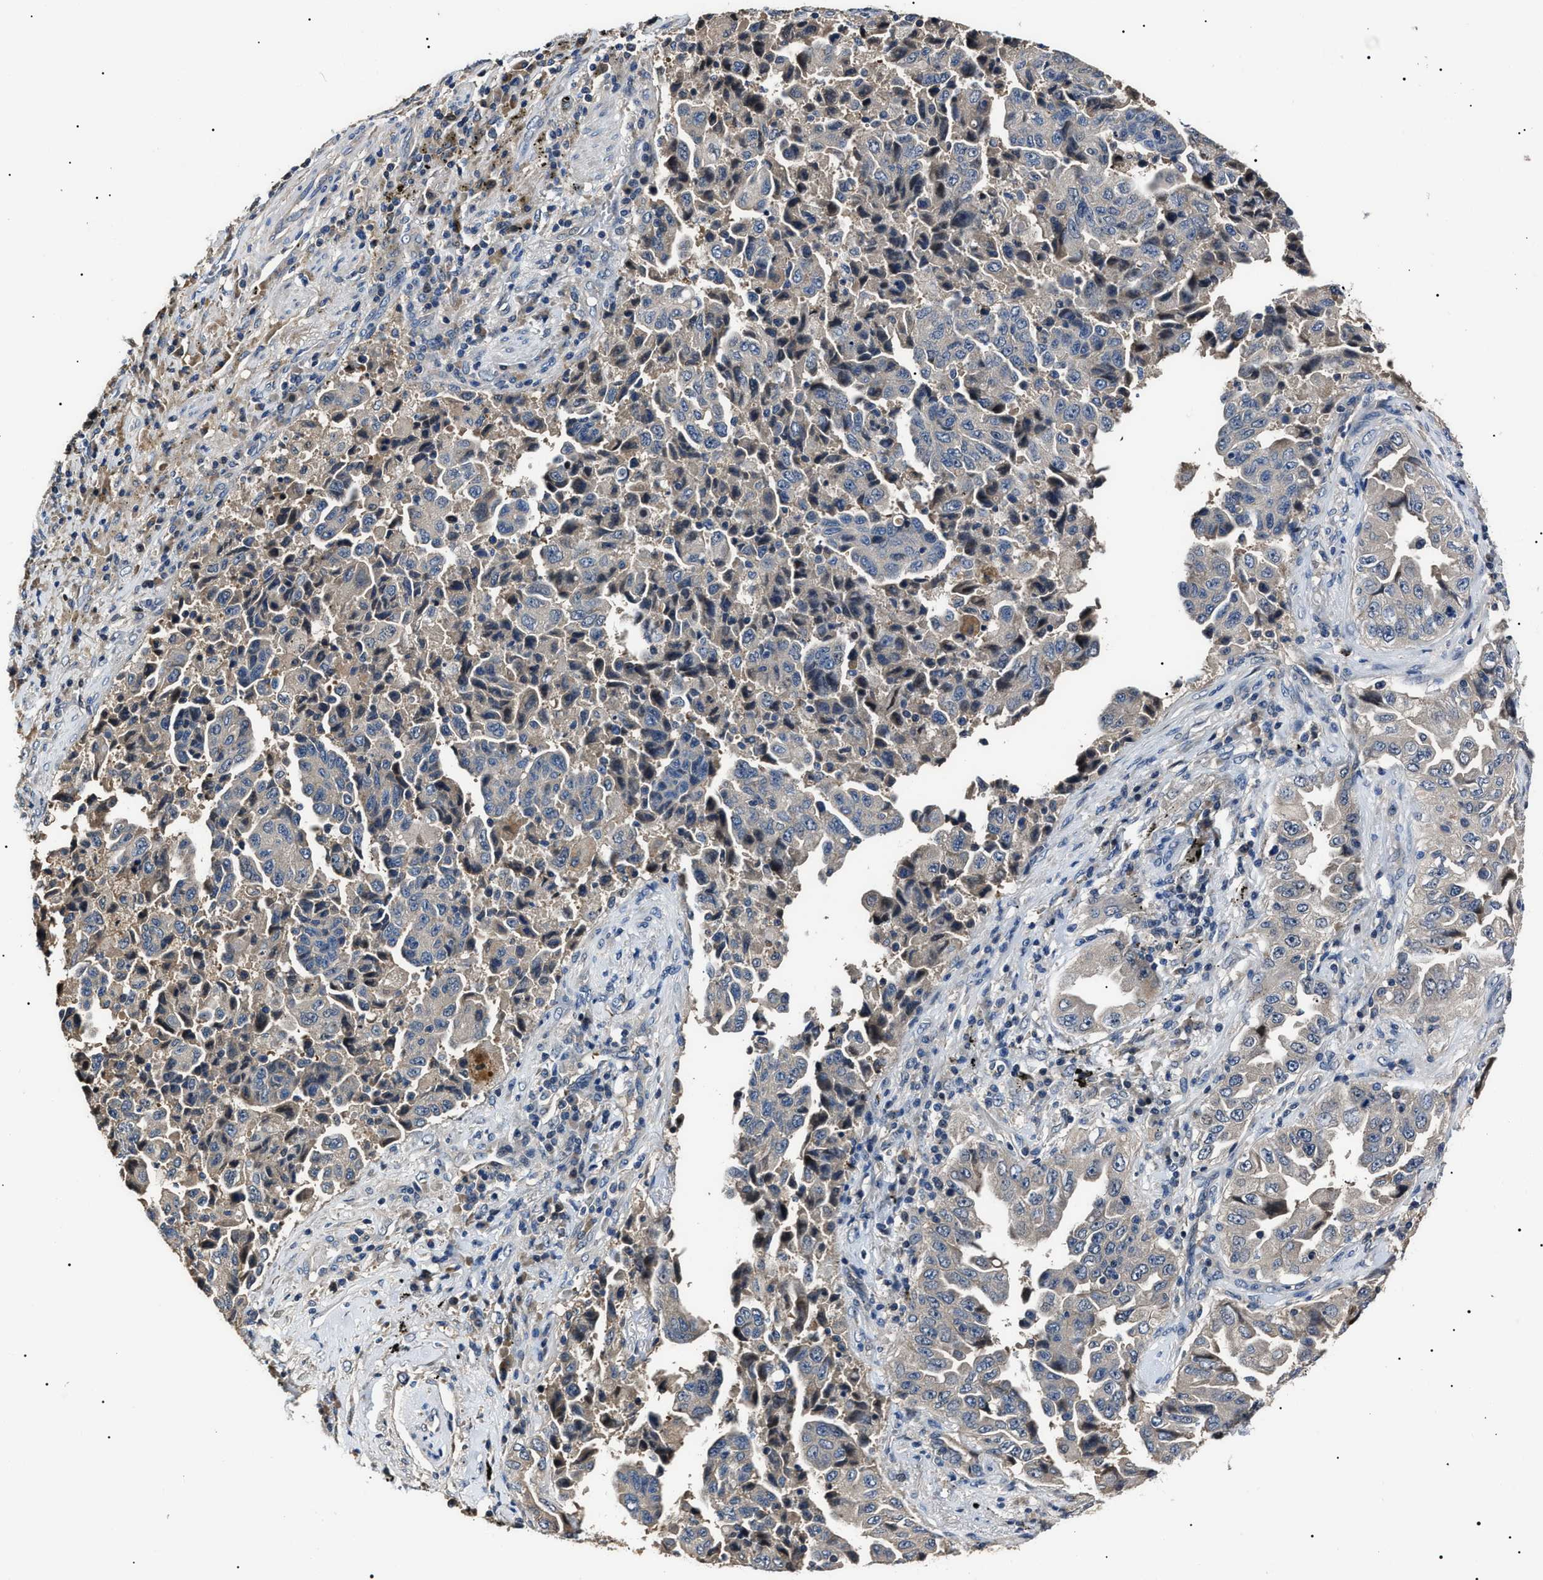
{"staining": {"intensity": "negative", "quantity": "none", "location": "none"}, "tissue": "lung cancer", "cell_type": "Tumor cells", "image_type": "cancer", "snomed": [{"axis": "morphology", "description": "Adenocarcinoma, NOS"}, {"axis": "topography", "description": "Lung"}], "caption": "The histopathology image demonstrates no significant positivity in tumor cells of lung adenocarcinoma. (DAB (3,3'-diaminobenzidine) IHC with hematoxylin counter stain).", "gene": "IFT81", "patient": {"sex": "female", "age": 51}}